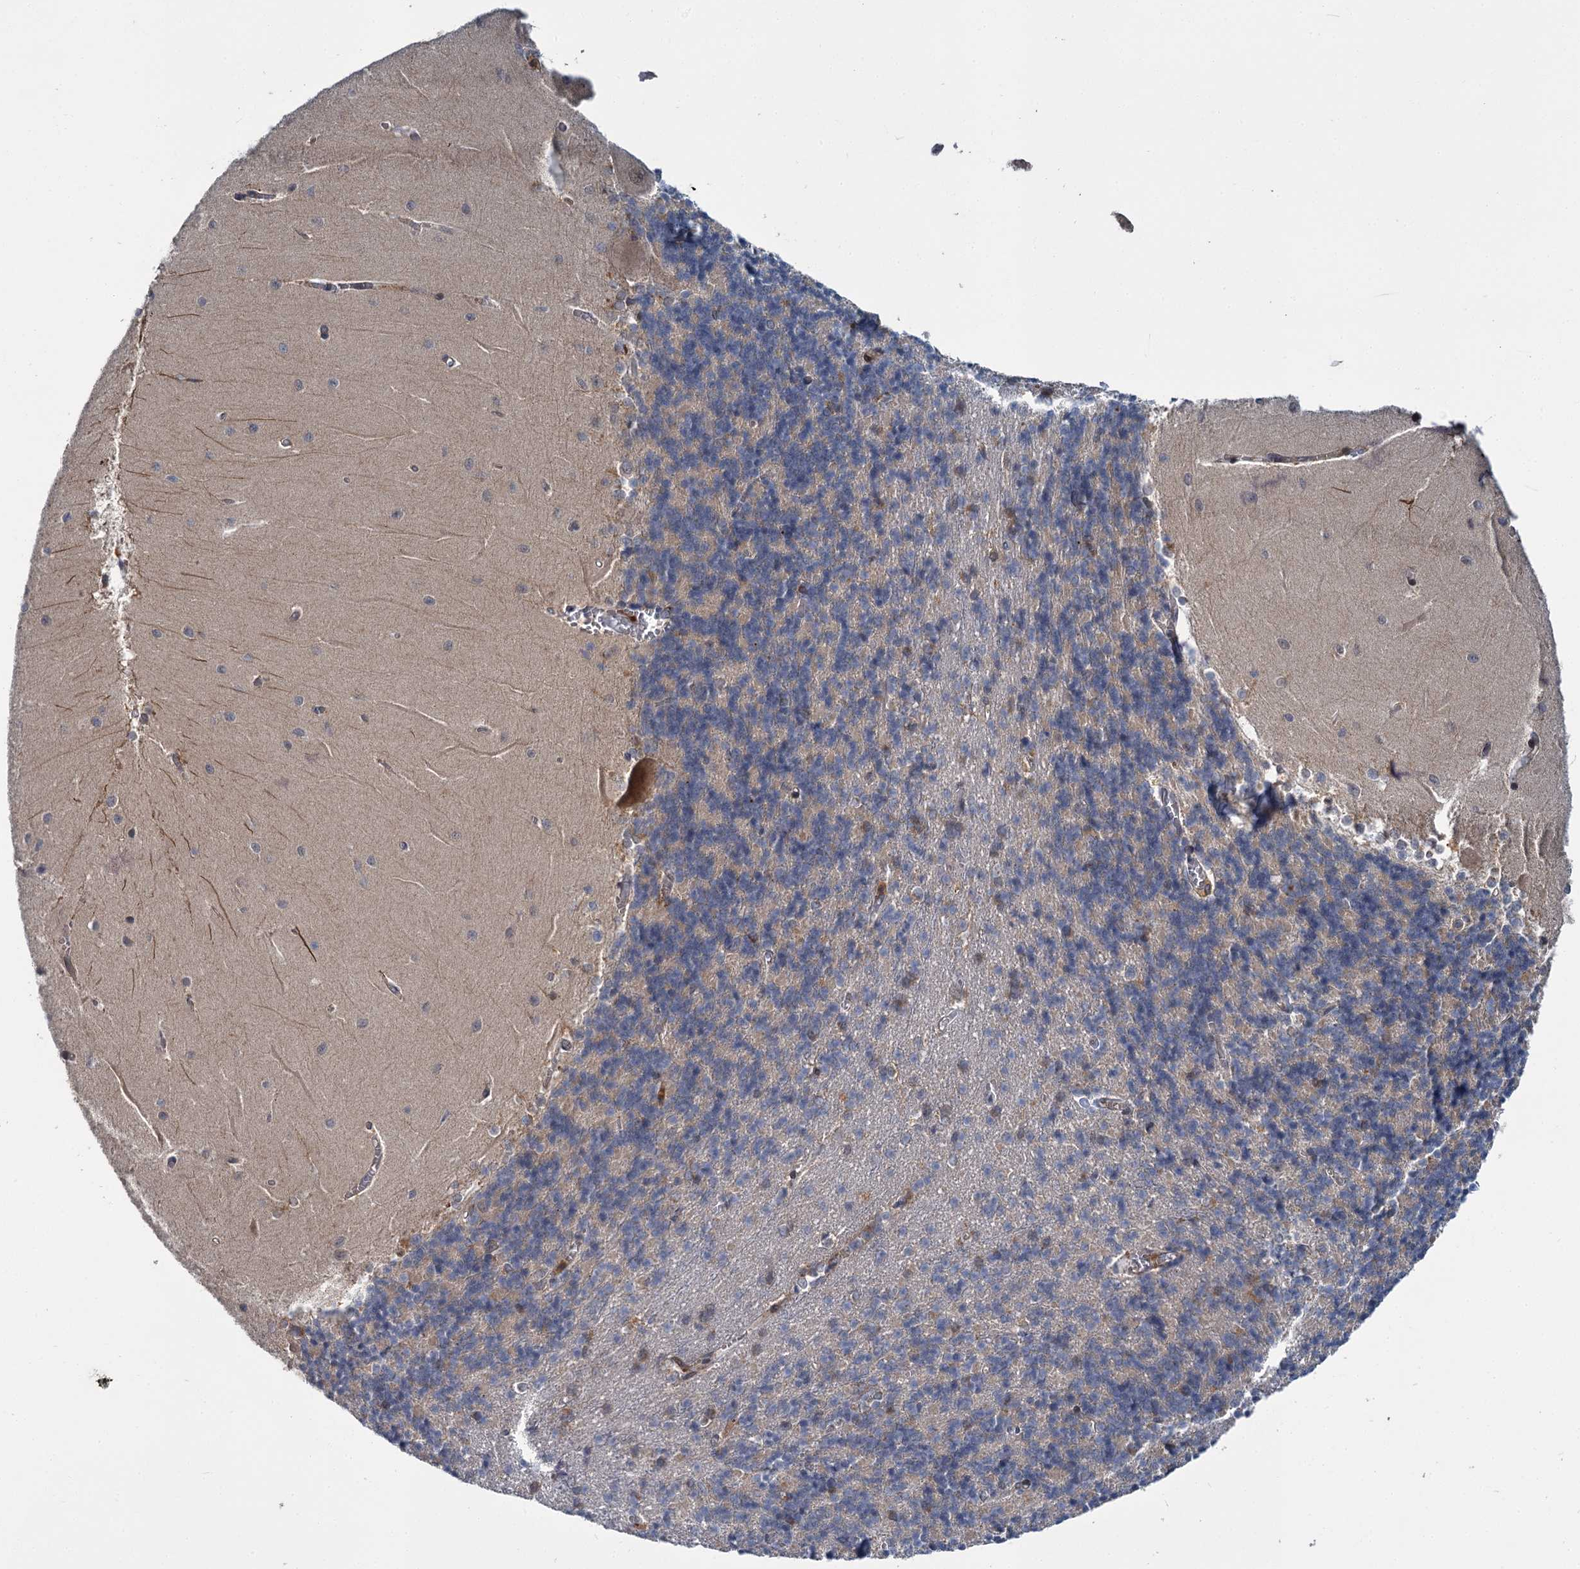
{"staining": {"intensity": "weak", "quantity": "25%-75%", "location": "cytoplasmic/membranous"}, "tissue": "cerebellum", "cell_type": "Cells in granular layer", "image_type": "normal", "snomed": [{"axis": "morphology", "description": "Normal tissue, NOS"}, {"axis": "topography", "description": "Cerebellum"}], "caption": "IHC (DAB) staining of normal cerebellum displays weak cytoplasmic/membranous protein expression in approximately 25%-75% of cells in granular layer.", "gene": "APBA2", "patient": {"sex": "male", "age": 37}}